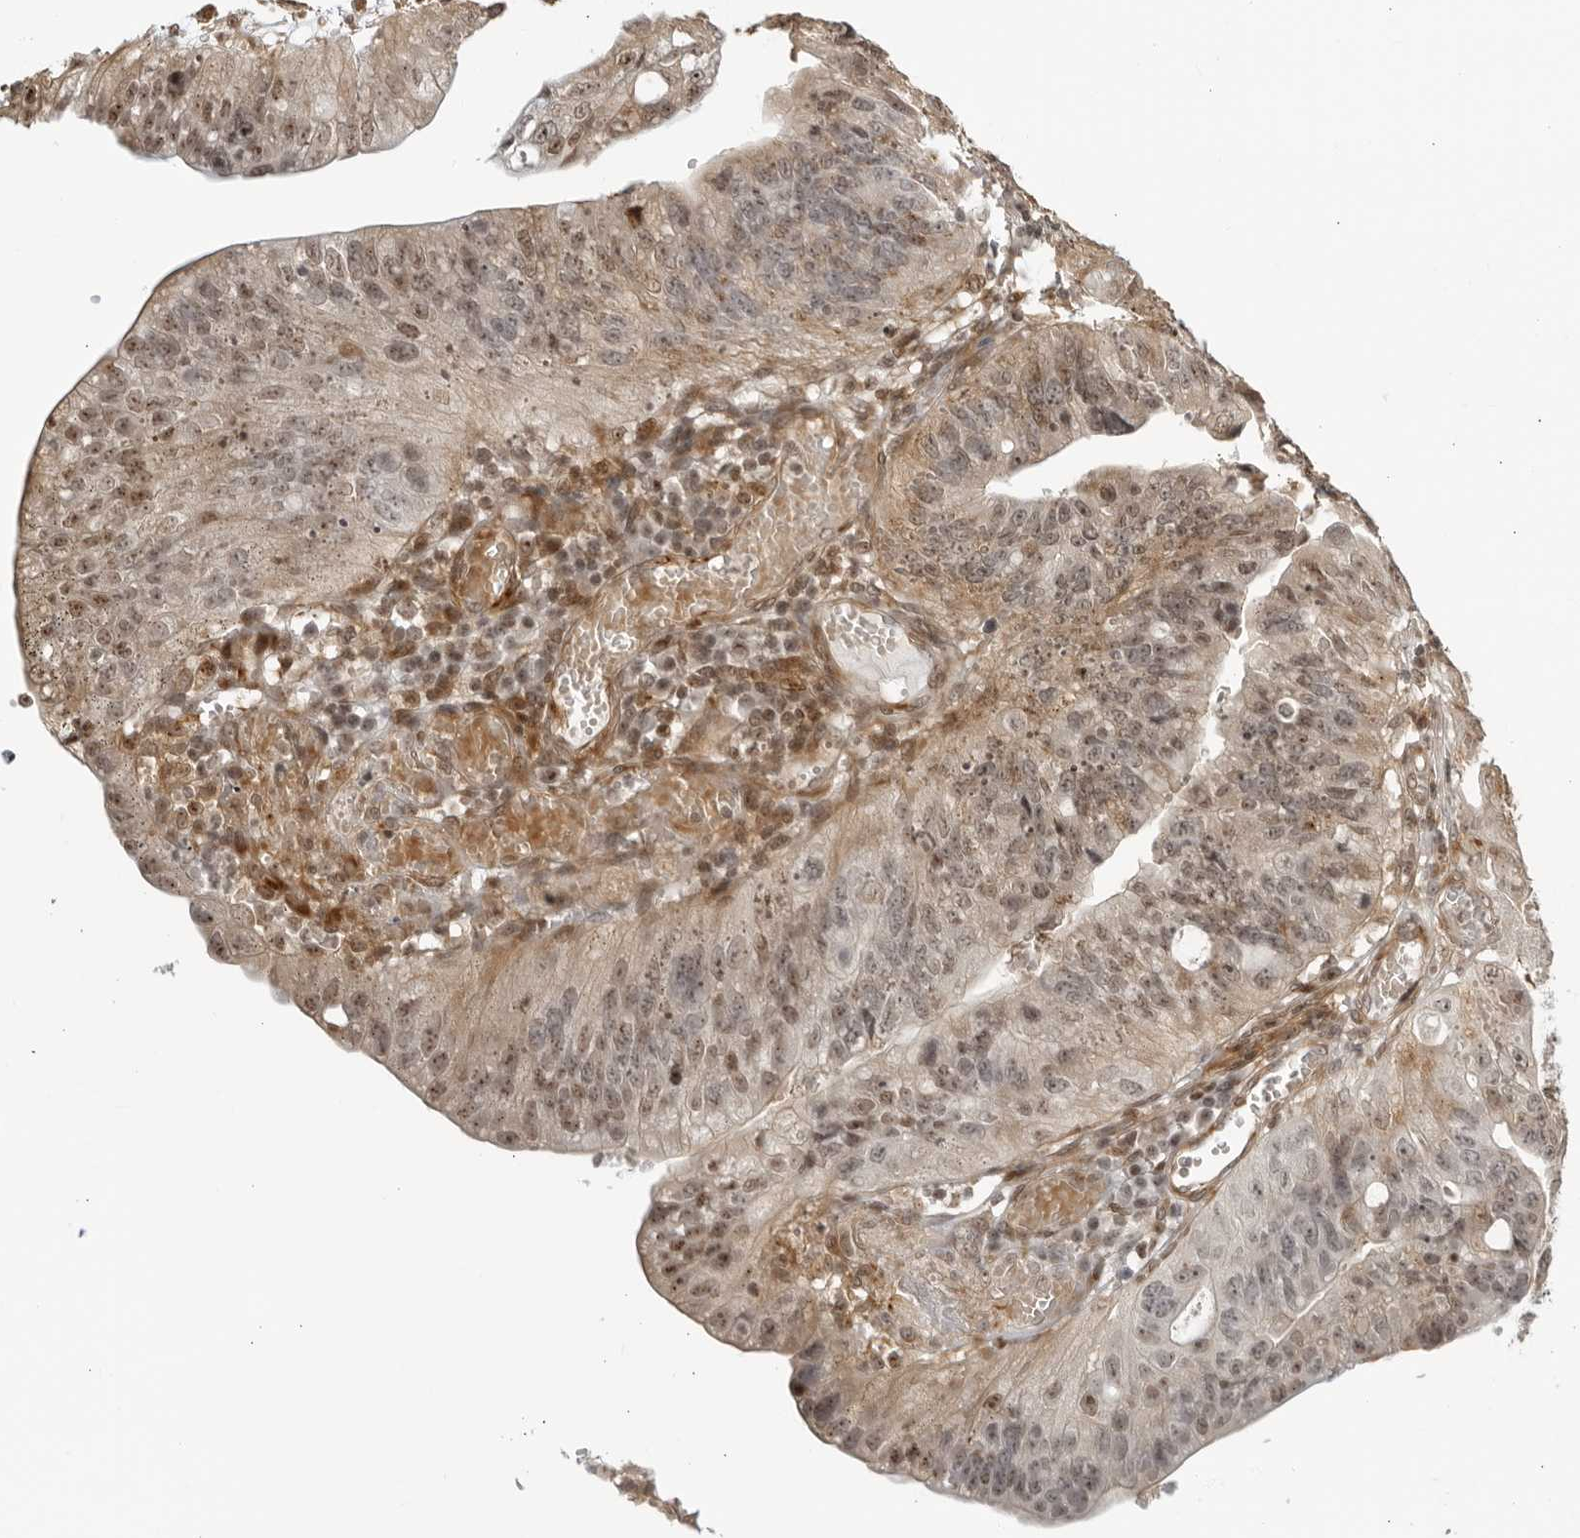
{"staining": {"intensity": "weak", "quantity": ">75%", "location": "cytoplasmic/membranous,nuclear"}, "tissue": "stomach cancer", "cell_type": "Tumor cells", "image_type": "cancer", "snomed": [{"axis": "morphology", "description": "Adenocarcinoma, NOS"}, {"axis": "topography", "description": "Stomach"}], "caption": "Stomach cancer stained for a protein reveals weak cytoplasmic/membranous and nuclear positivity in tumor cells.", "gene": "TCF21", "patient": {"sex": "male", "age": 59}}